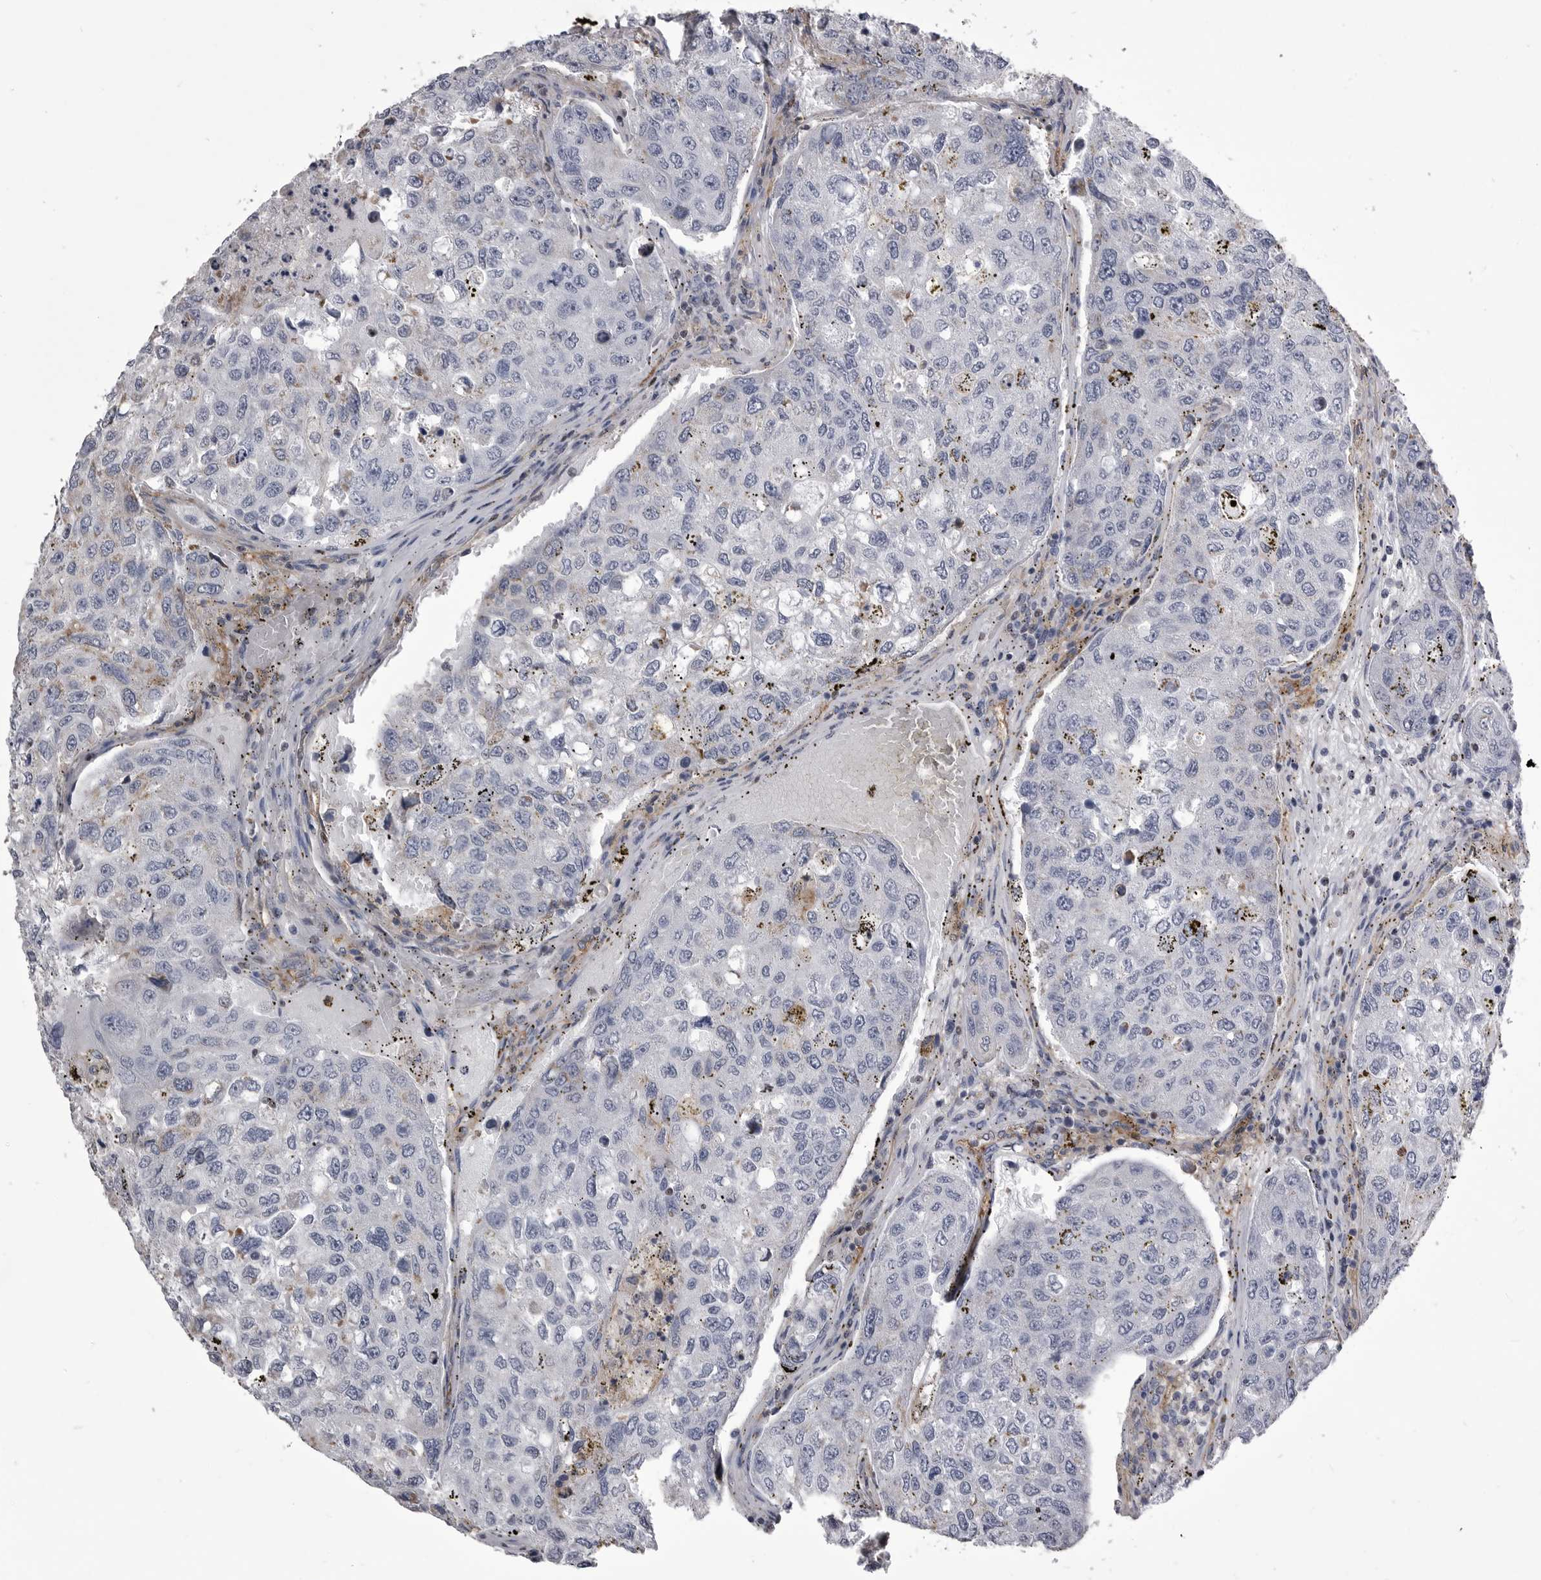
{"staining": {"intensity": "negative", "quantity": "none", "location": "none"}, "tissue": "urothelial cancer", "cell_type": "Tumor cells", "image_type": "cancer", "snomed": [{"axis": "morphology", "description": "Urothelial carcinoma, High grade"}, {"axis": "topography", "description": "Lymph node"}, {"axis": "topography", "description": "Urinary bladder"}], "caption": "This is a photomicrograph of immunohistochemistry staining of urothelial cancer, which shows no positivity in tumor cells. (Immunohistochemistry, brightfield microscopy, high magnification).", "gene": "OPLAH", "patient": {"sex": "male", "age": 51}}